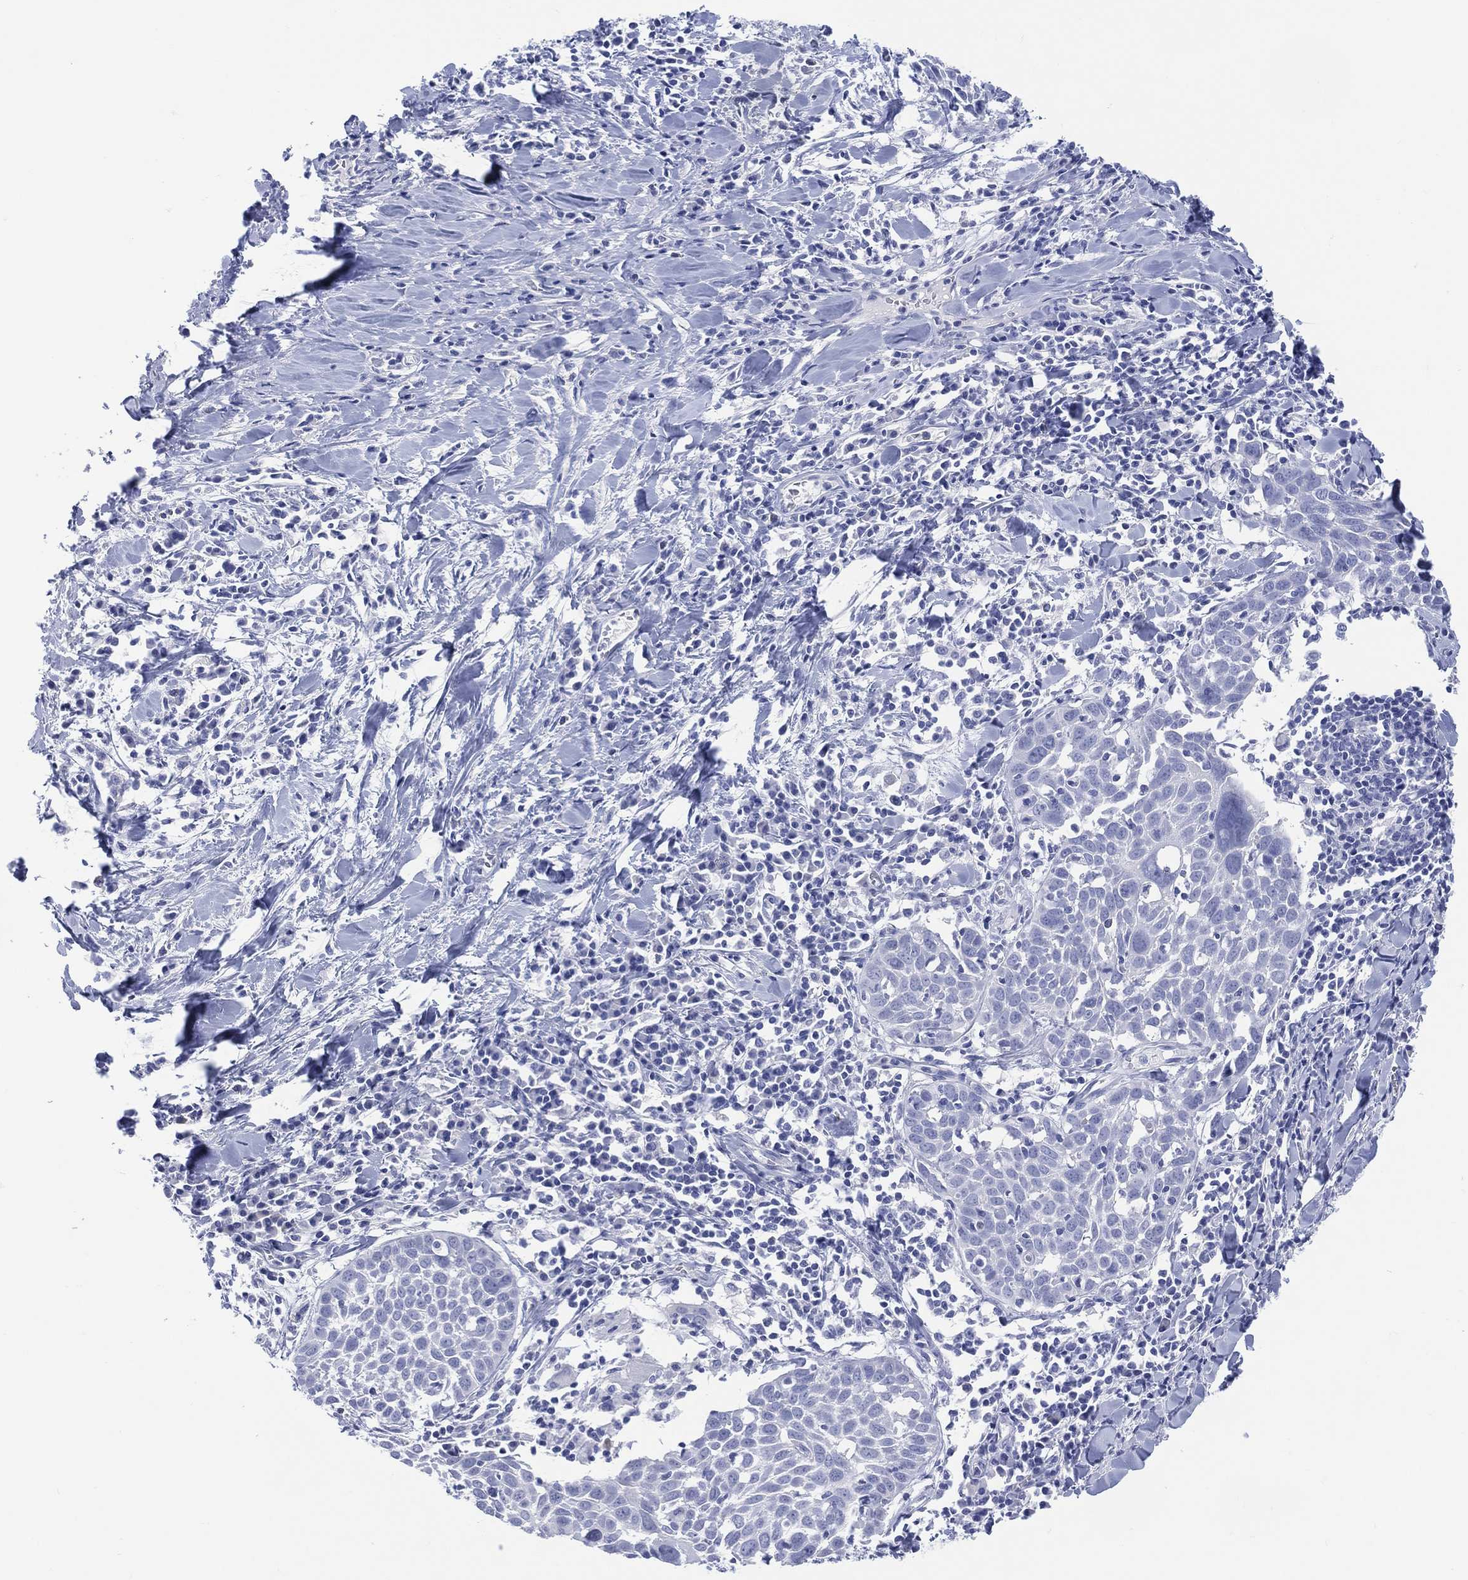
{"staining": {"intensity": "negative", "quantity": "none", "location": "none"}, "tissue": "lung cancer", "cell_type": "Tumor cells", "image_type": "cancer", "snomed": [{"axis": "morphology", "description": "Squamous cell carcinoma, NOS"}, {"axis": "topography", "description": "Lung"}], "caption": "Tumor cells are negative for brown protein staining in lung cancer (squamous cell carcinoma).", "gene": "LRRD1", "patient": {"sex": "male", "age": 57}}